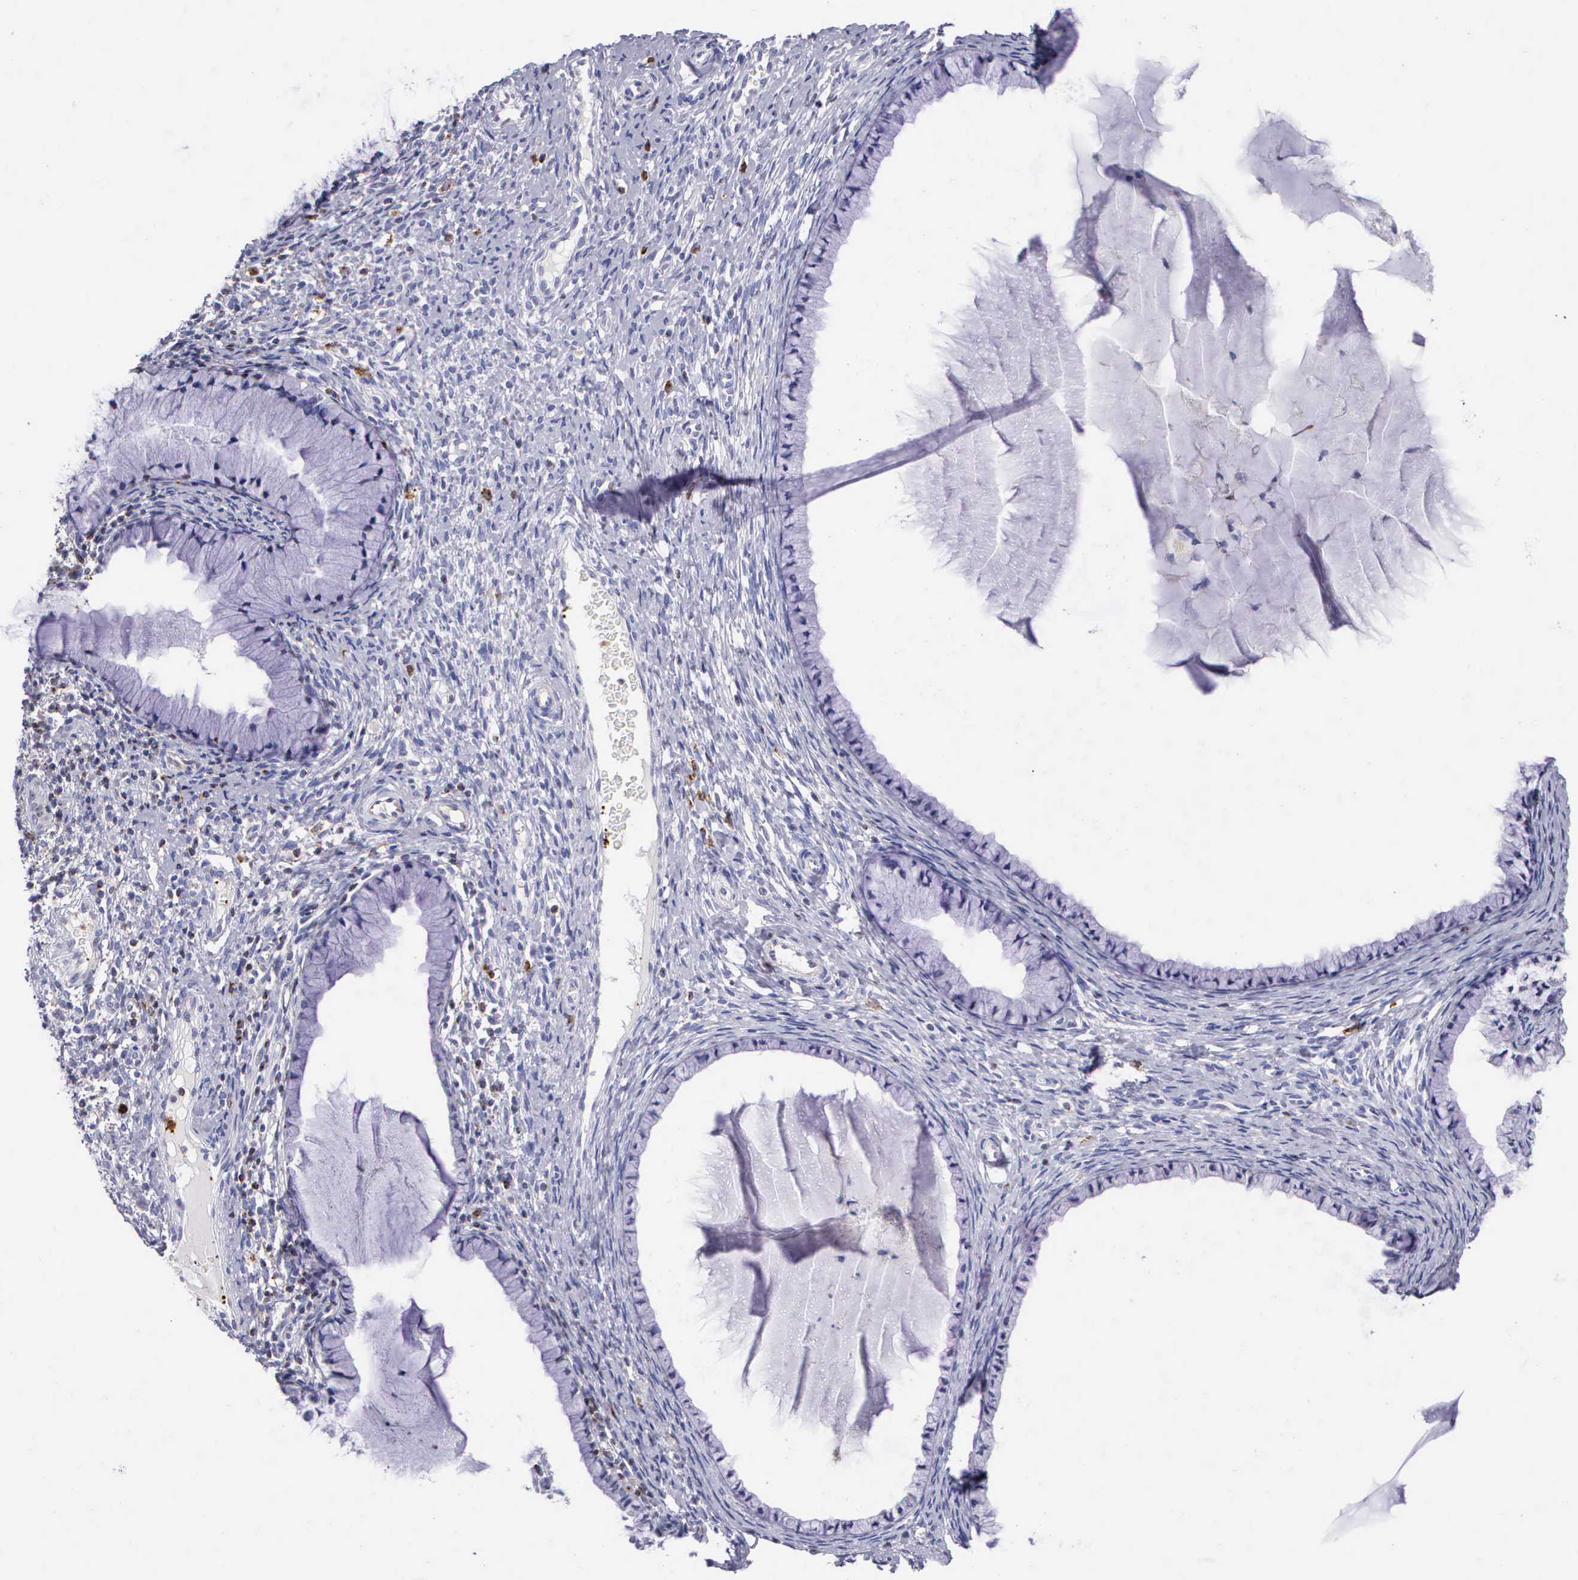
{"staining": {"intensity": "negative", "quantity": "none", "location": "none"}, "tissue": "cervix", "cell_type": "Glandular cells", "image_type": "normal", "snomed": [{"axis": "morphology", "description": "Normal tissue, NOS"}, {"axis": "topography", "description": "Cervix"}], "caption": "This is a photomicrograph of immunohistochemistry staining of benign cervix, which shows no staining in glandular cells.", "gene": "SRGN", "patient": {"sex": "female", "age": 70}}